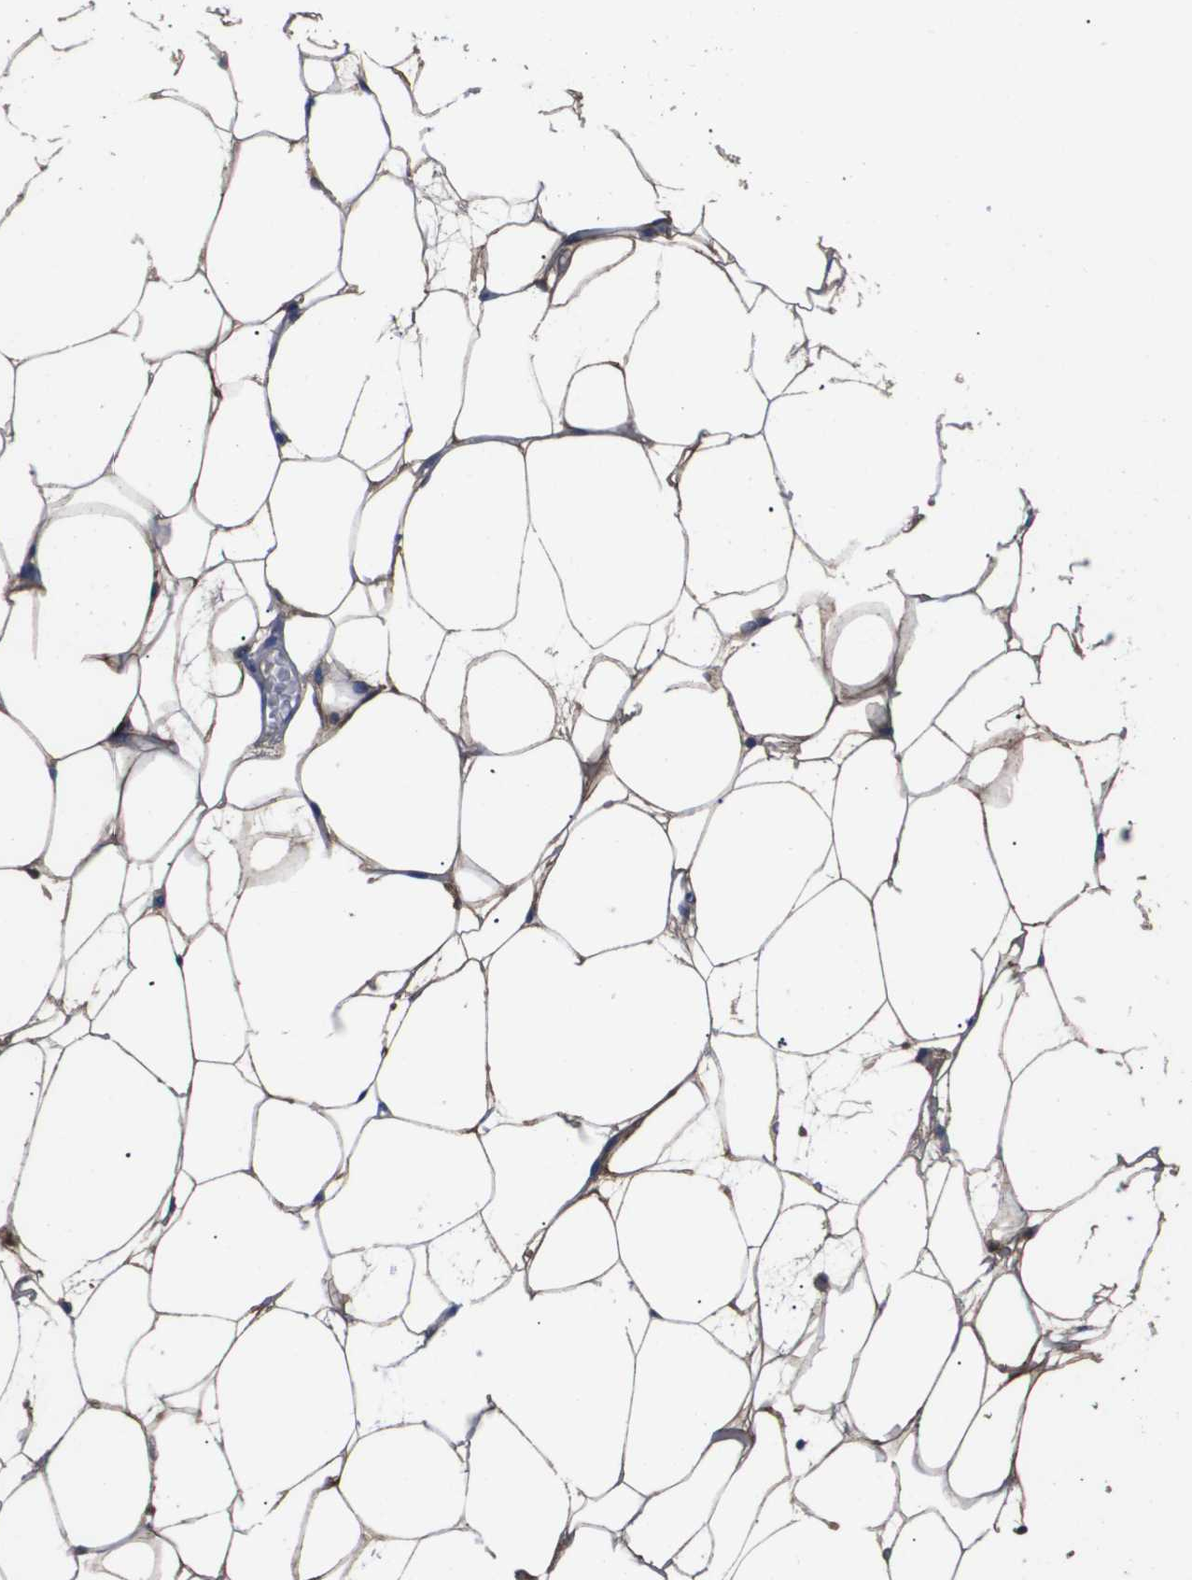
{"staining": {"intensity": "negative", "quantity": "none", "location": "none"}, "tissue": "adipose tissue", "cell_type": "Adipocytes", "image_type": "normal", "snomed": [{"axis": "morphology", "description": "Normal tissue, NOS"}, {"axis": "topography", "description": "Breast"}, {"axis": "topography", "description": "Soft tissue"}], "caption": "A photomicrograph of human adipose tissue is negative for staining in adipocytes. (DAB immunohistochemistry visualized using brightfield microscopy, high magnification).", "gene": "SERPINA6", "patient": {"sex": "female", "age": 75}}